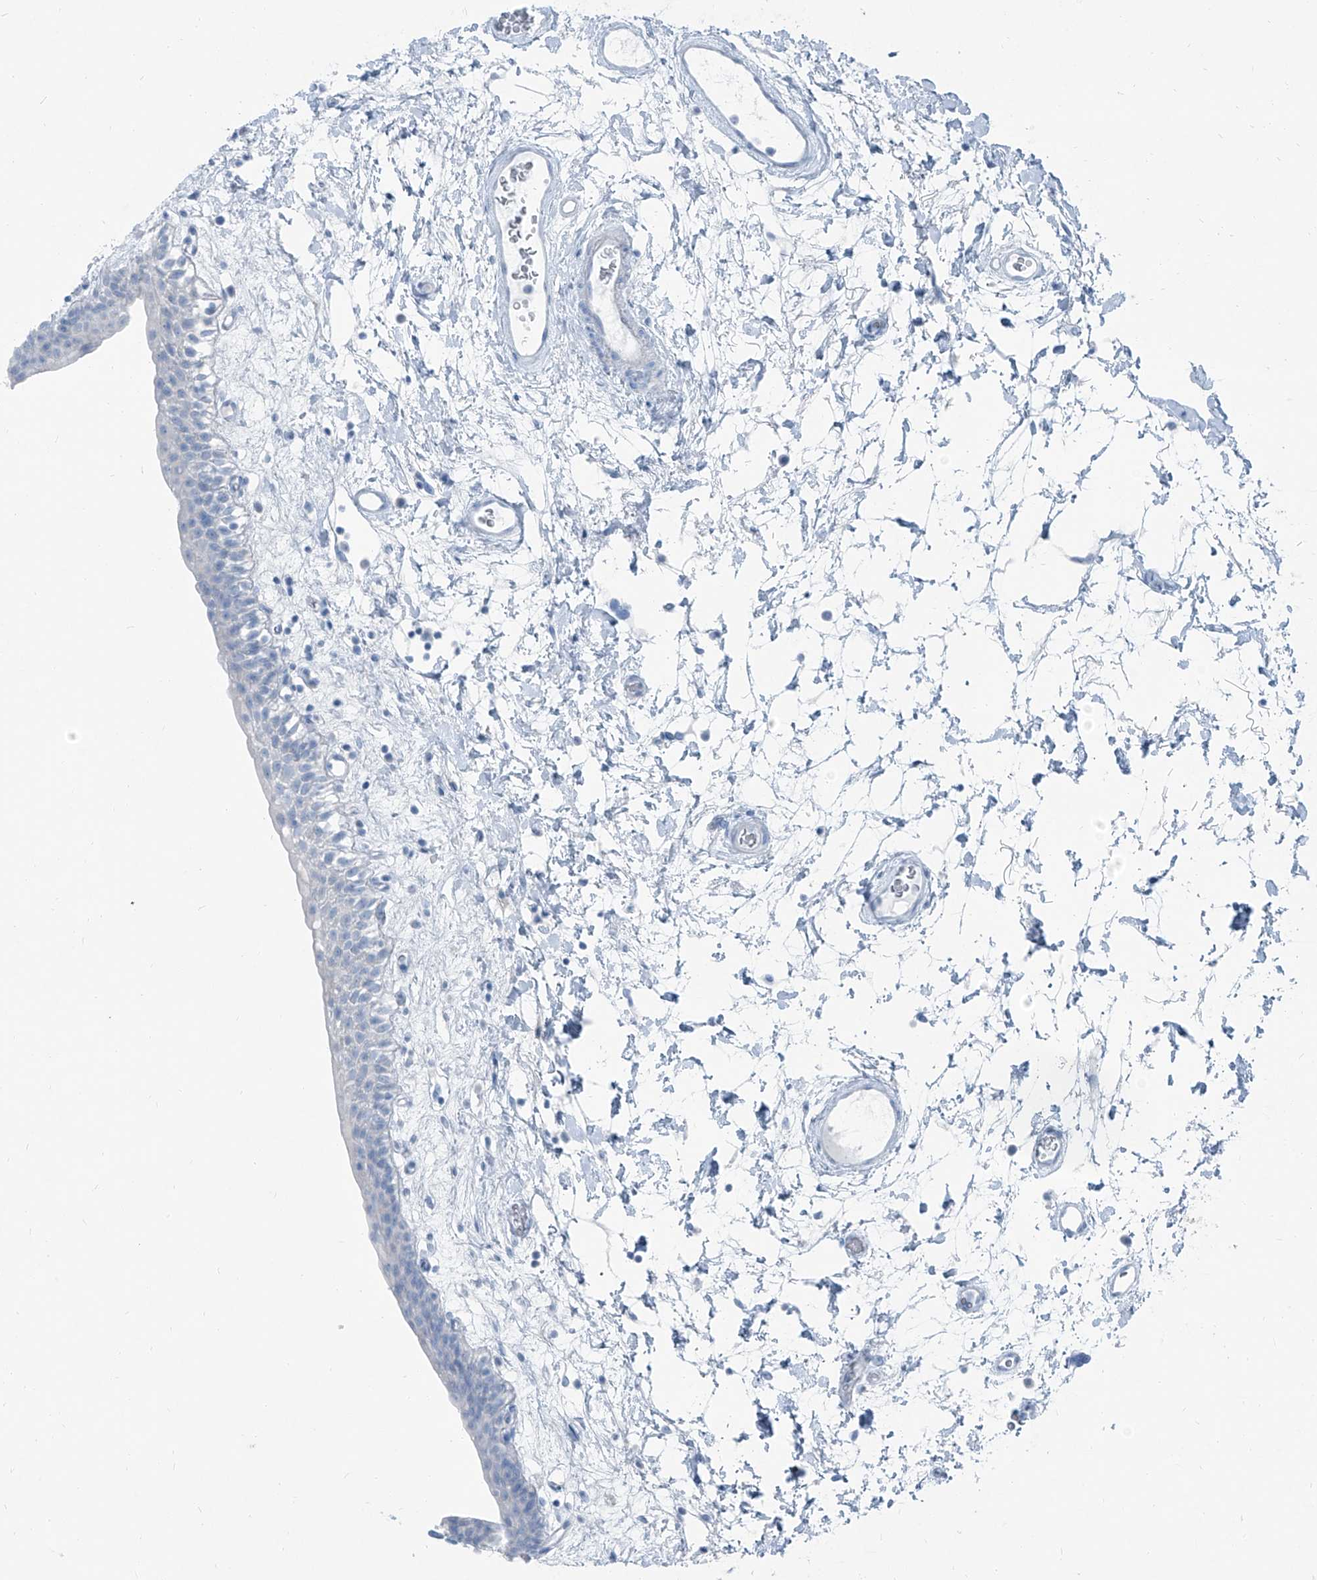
{"staining": {"intensity": "negative", "quantity": "none", "location": "none"}, "tissue": "urinary bladder", "cell_type": "Urothelial cells", "image_type": "normal", "snomed": [{"axis": "morphology", "description": "Normal tissue, NOS"}, {"axis": "topography", "description": "Urinary bladder"}], "caption": "This is an immunohistochemistry (IHC) photomicrograph of benign urinary bladder. There is no positivity in urothelial cells.", "gene": "RGN", "patient": {"sex": "male", "age": 83}}